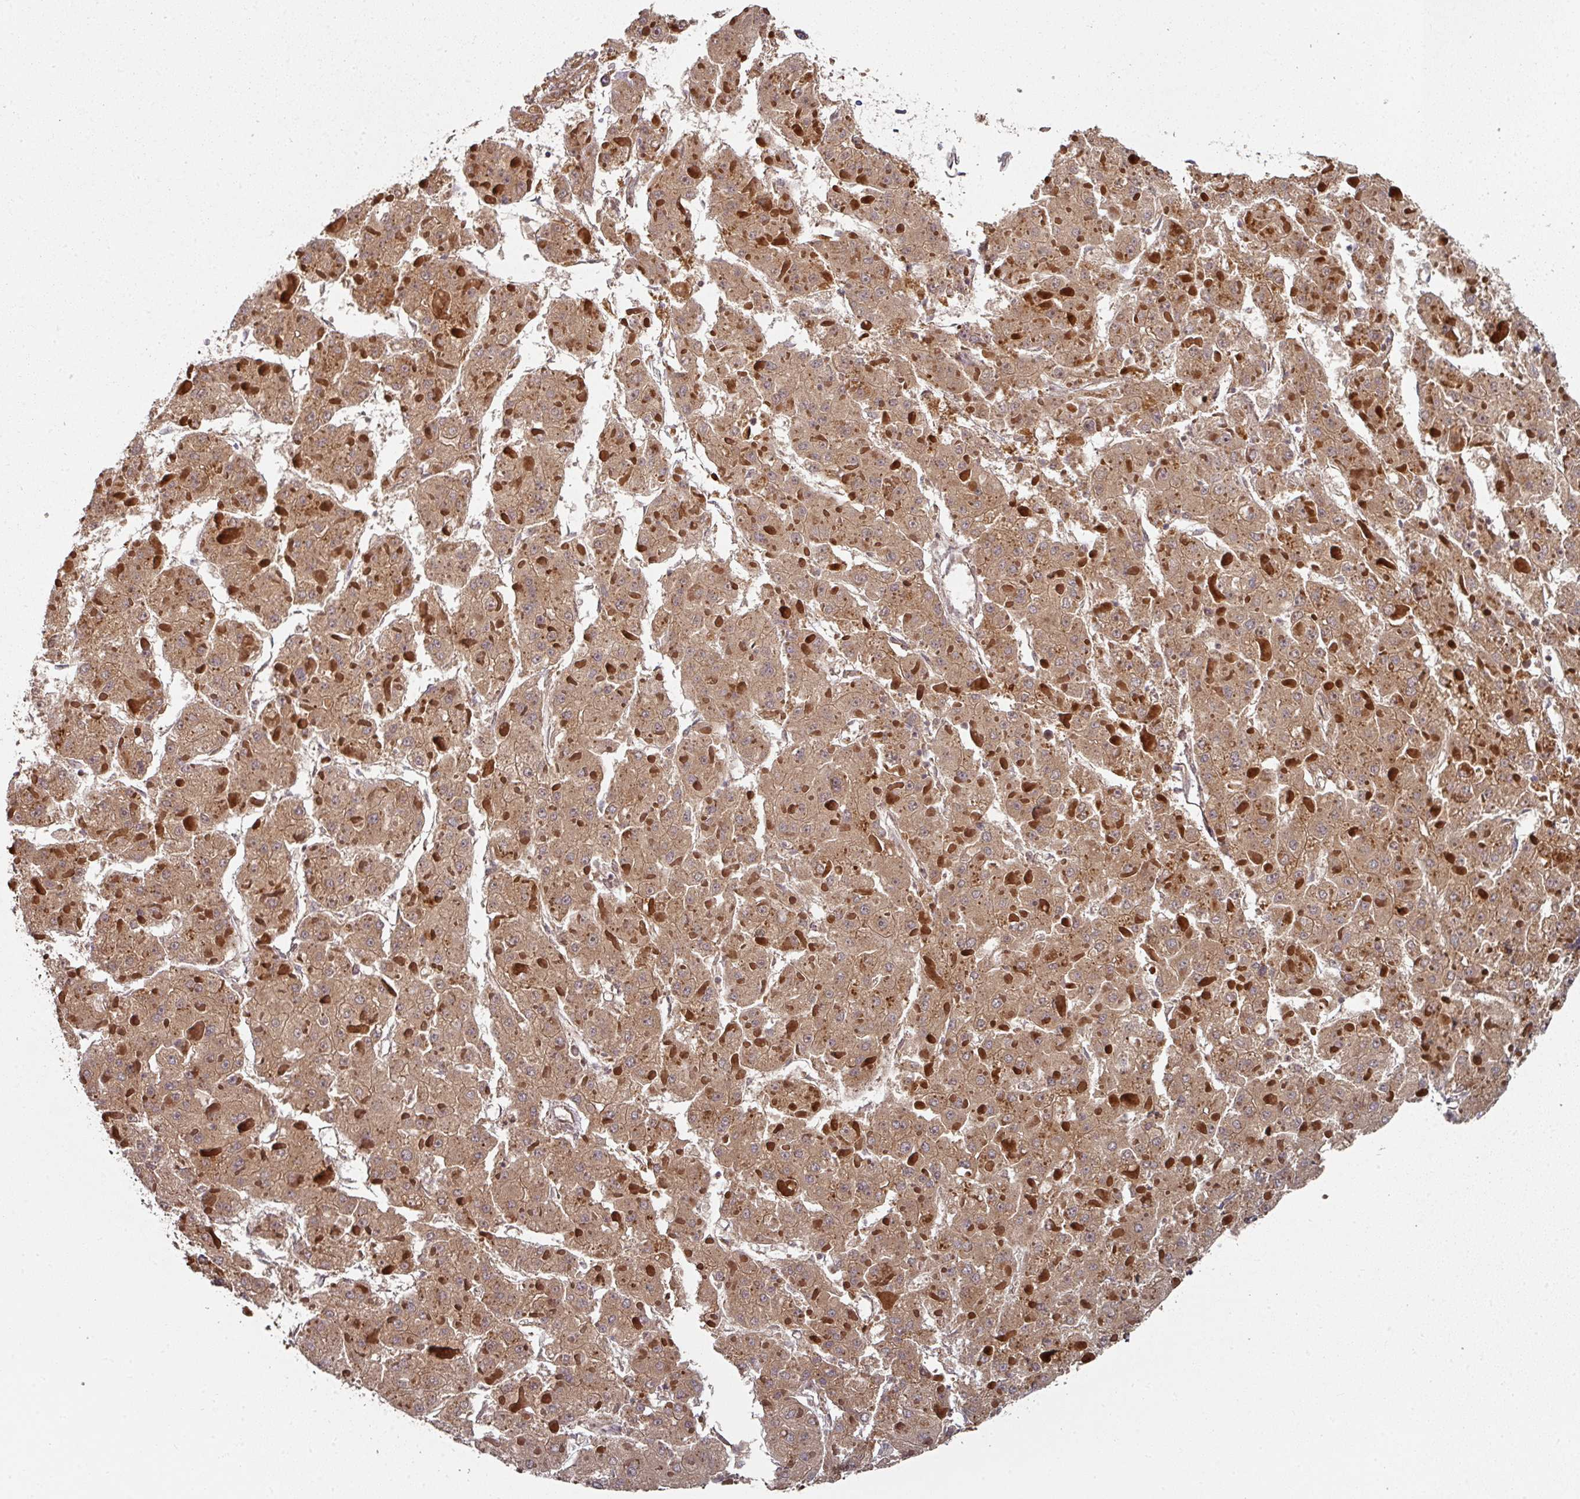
{"staining": {"intensity": "moderate", "quantity": ">75%", "location": "cytoplasmic/membranous"}, "tissue": "liver cancer", "cell_type": "Tumor cells", "image_type": "cancer", "snomed": [{"axis": "morphology", "description": "Carcinoma, Hepatocellular, NOS"}, {"axis": "topography", "description": "Liver"}], "caption": "An immunohistochemistry (IHC) micrograph of tumor tissue is shown. Protein staining in brown highlights moderate cytoplasmic/membranous positivity in liver cancer within tumor cells.", "gene": "DNAJC7", "patient": {"sex": "female", "age": 73}}